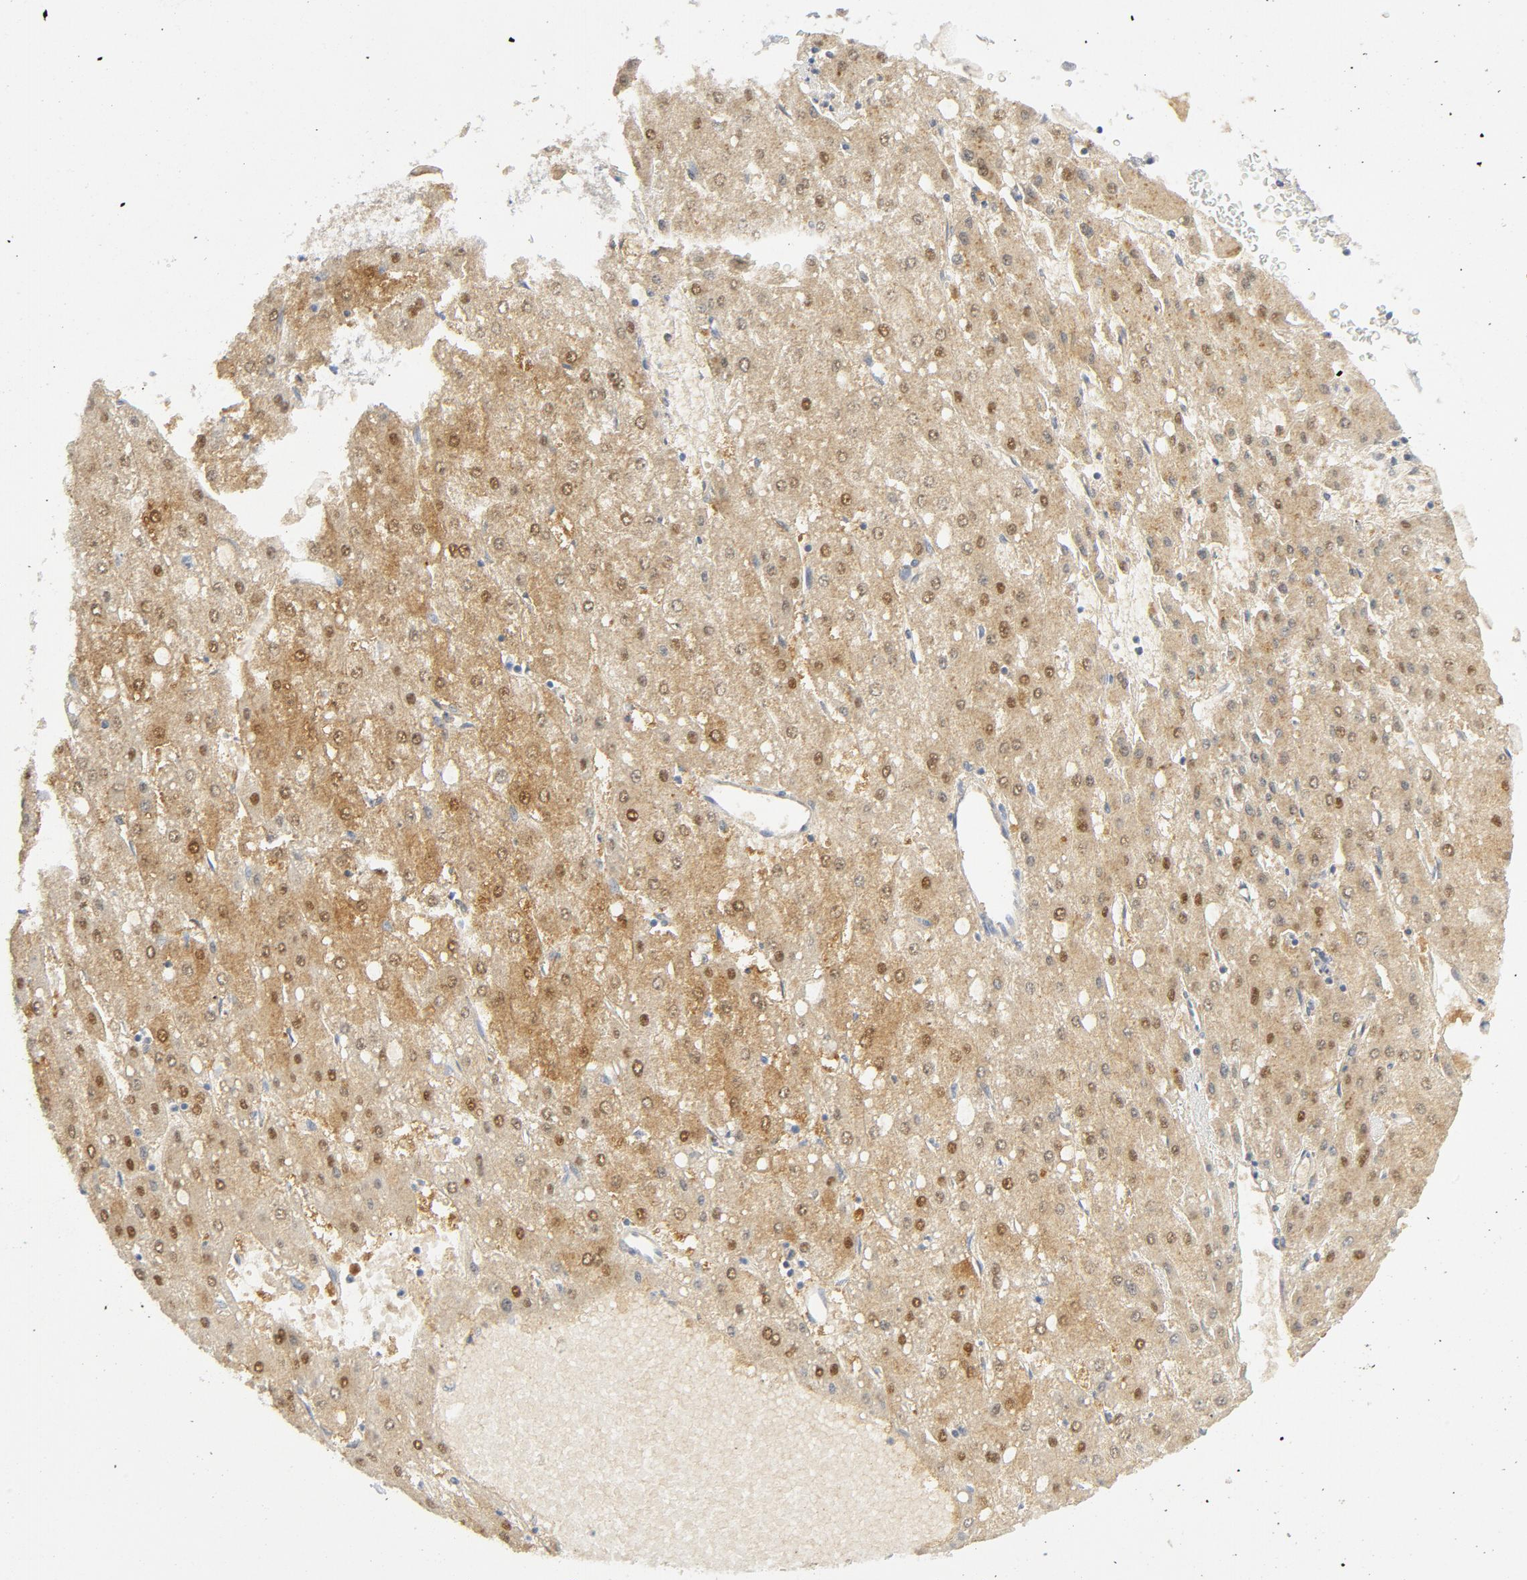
{"staining": {"intensity": "strong", "quantity": ">75%", "location": "cytoplasmic/membranous"}, "tissue": "liver cancer", "cell_type": "Tumor cells", "image_type": "cancer", "snomed": [{"axis": "morphology", "description": "Carcinoma, Hepatocellular, NOS"}, {"axis": "topography", "description": "Liver"}], "caption": "This image displays immunohistochemistry (IHC) staining of human liver cancer (hepatocellular carcinoma), with high strong cytoplasmic/membranous staining in about >75% of tumor cells.", "gene": "PGM1", "patient": {"sex": "female", "age": 52}}